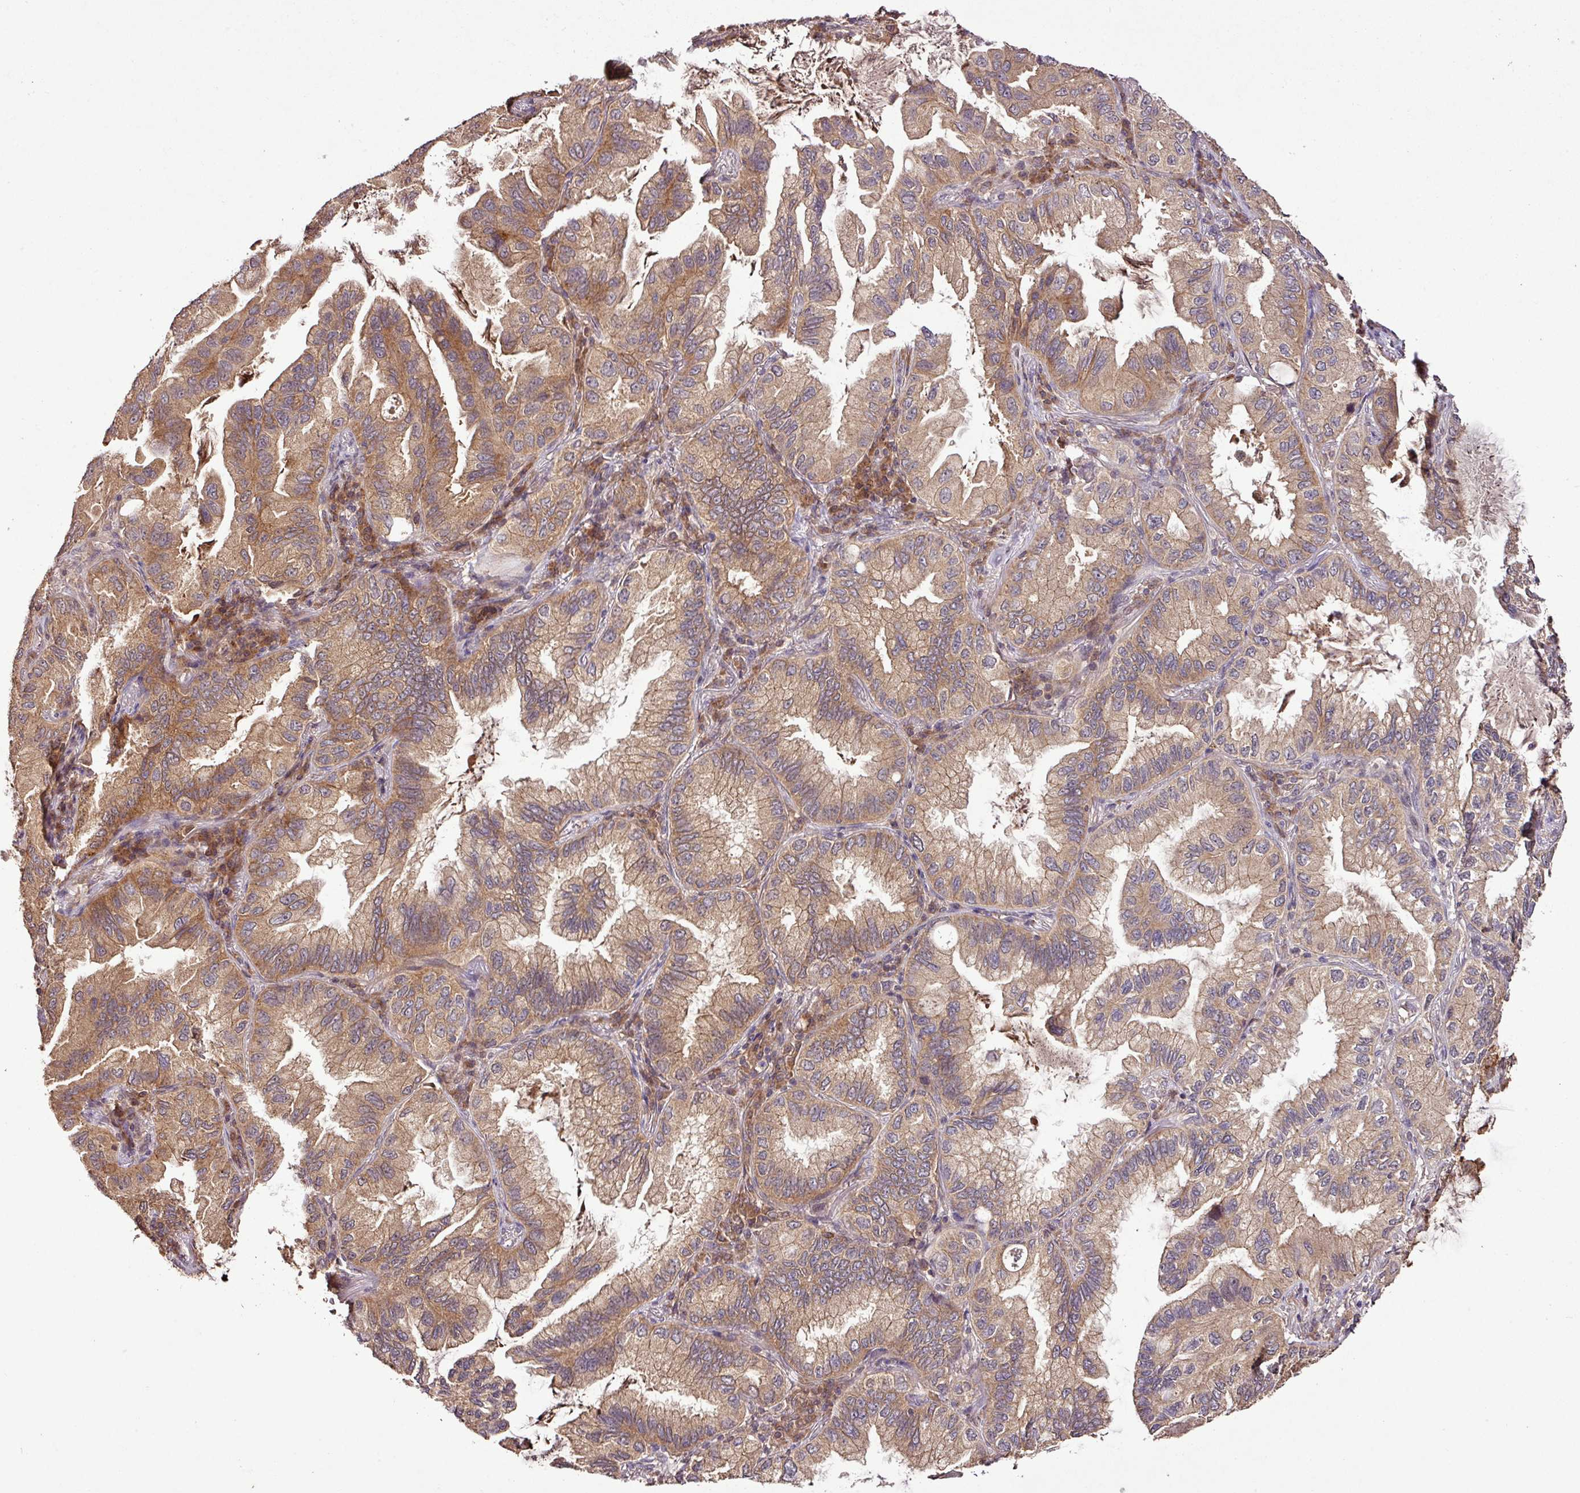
{"staining": {"intensity": "moderate", "quantity": ">75%", "location": "cytoplasmic/membranous"}, "tissue": "lung cancer", "cell_type": "Tumor cells", "image_type": "cancer", "snomed": [{"axis": "morphology", "description": "Adenocarcinoma, NOS"}, {"axis": "topography", "description": "Lung"}], "caption": "High-magnification brightfield microscopy of adenocarcinoma (lung) stained with DAB (brown) and counterstained with hematoxylin (blue). tumor cells exhibit moderate cytoplasmic/membranous positivity is seen in approximately>75% of cells.", "gene": "FAIM", "patient": {"sex": "female", "age": 69}}